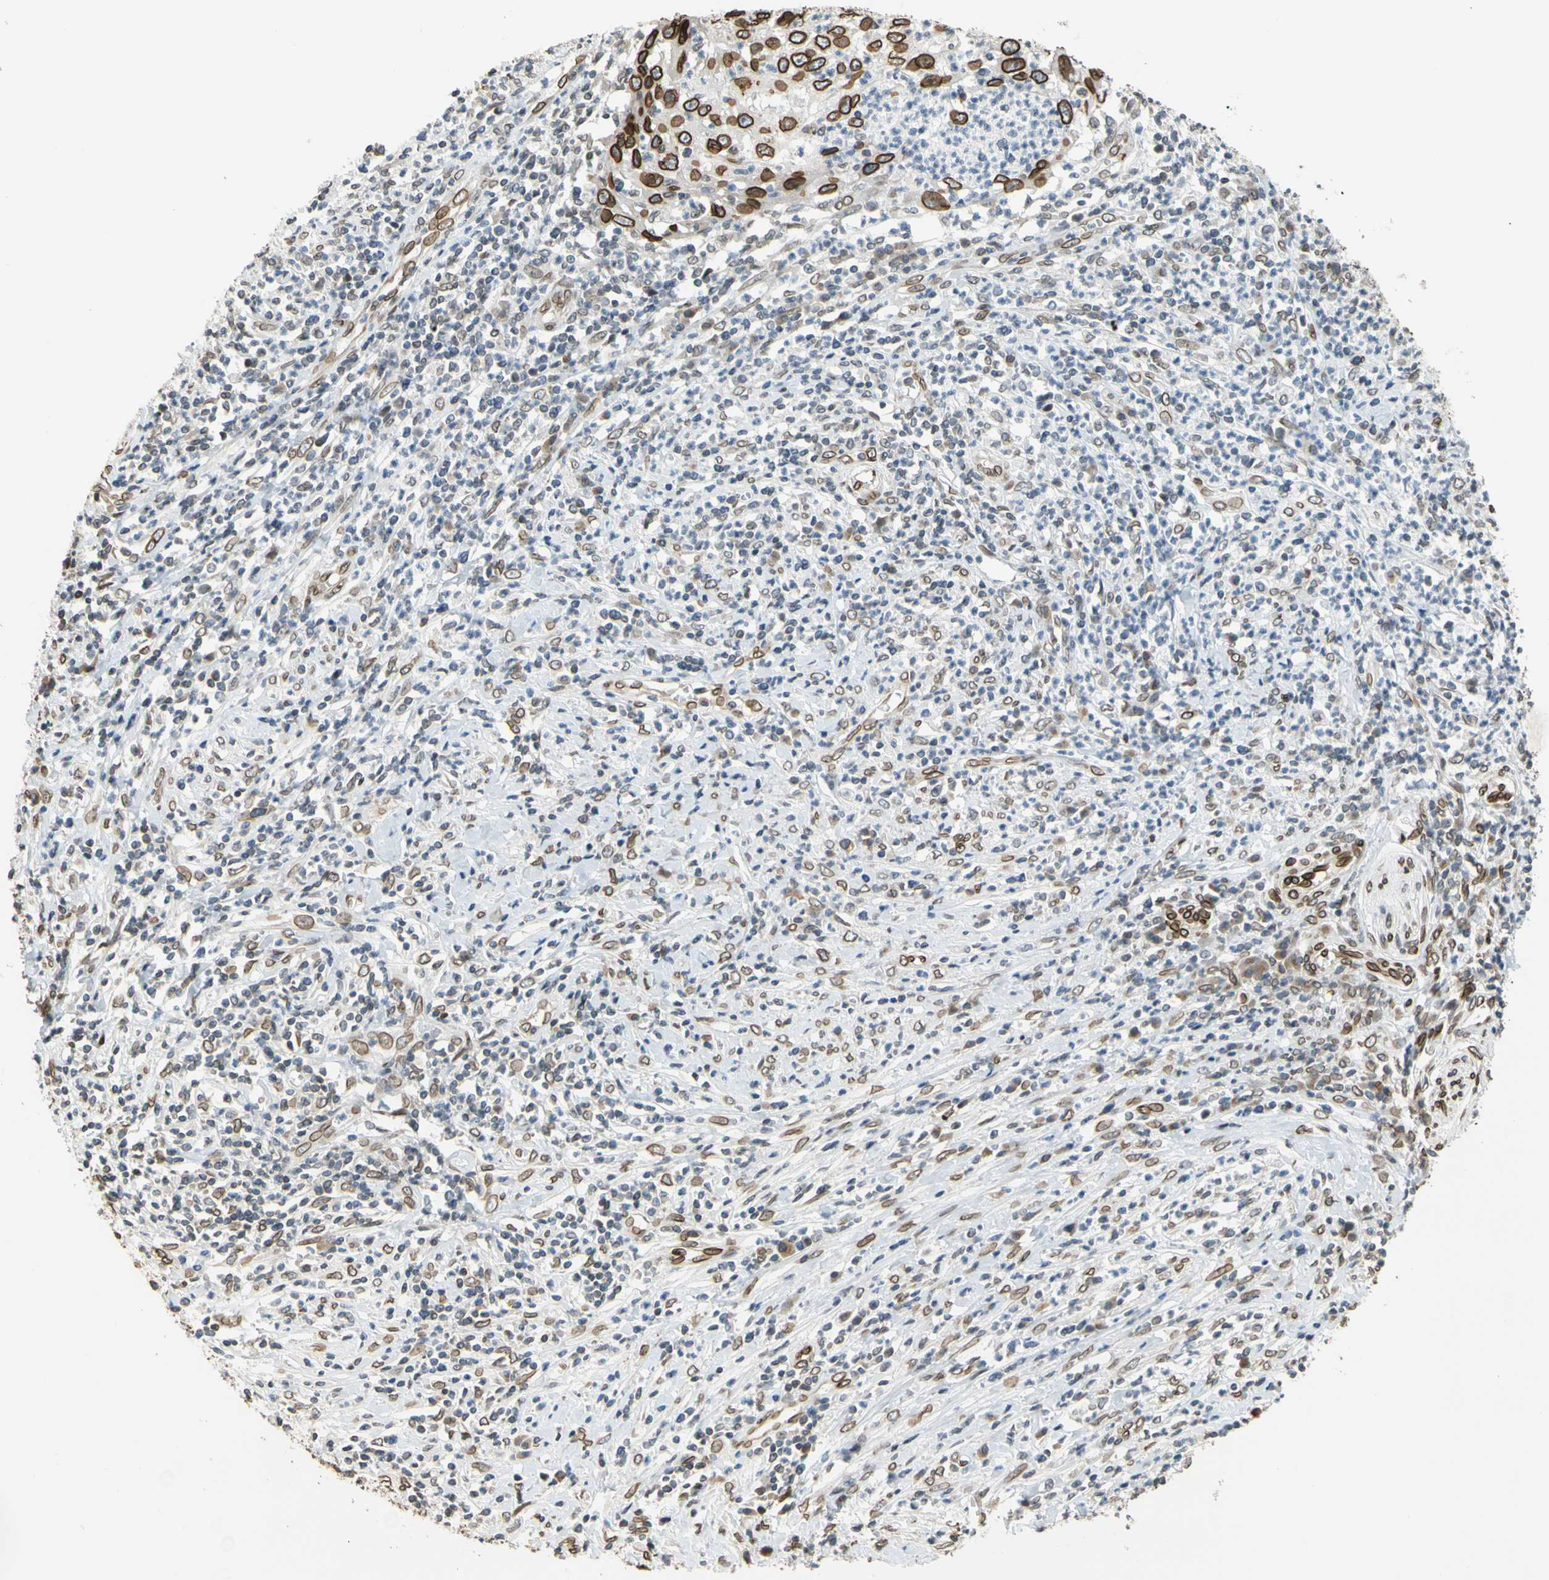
{"staining": {"intensity": "strong", "quantity": ">75%", "location": "cytoplasmic/membranous,nuclear"}, "tissue": "cervical cancer", "cell_type": "Tumor cells", "image_type": "cancer", "snomed": [{"axis": "morphology", "description": "Squamous cell carcinoma, NOS"}, {"axis": "topography", "description": "Cervix"}], "caption": "Immunohistochemical staining of cervical cancer shows high levels of strong cytoplasmic/membranous and nuclear staining in approximately >75% of tumor cells.", "gene": "SUN1", "patient": {"sex": "female", "age": 32}}